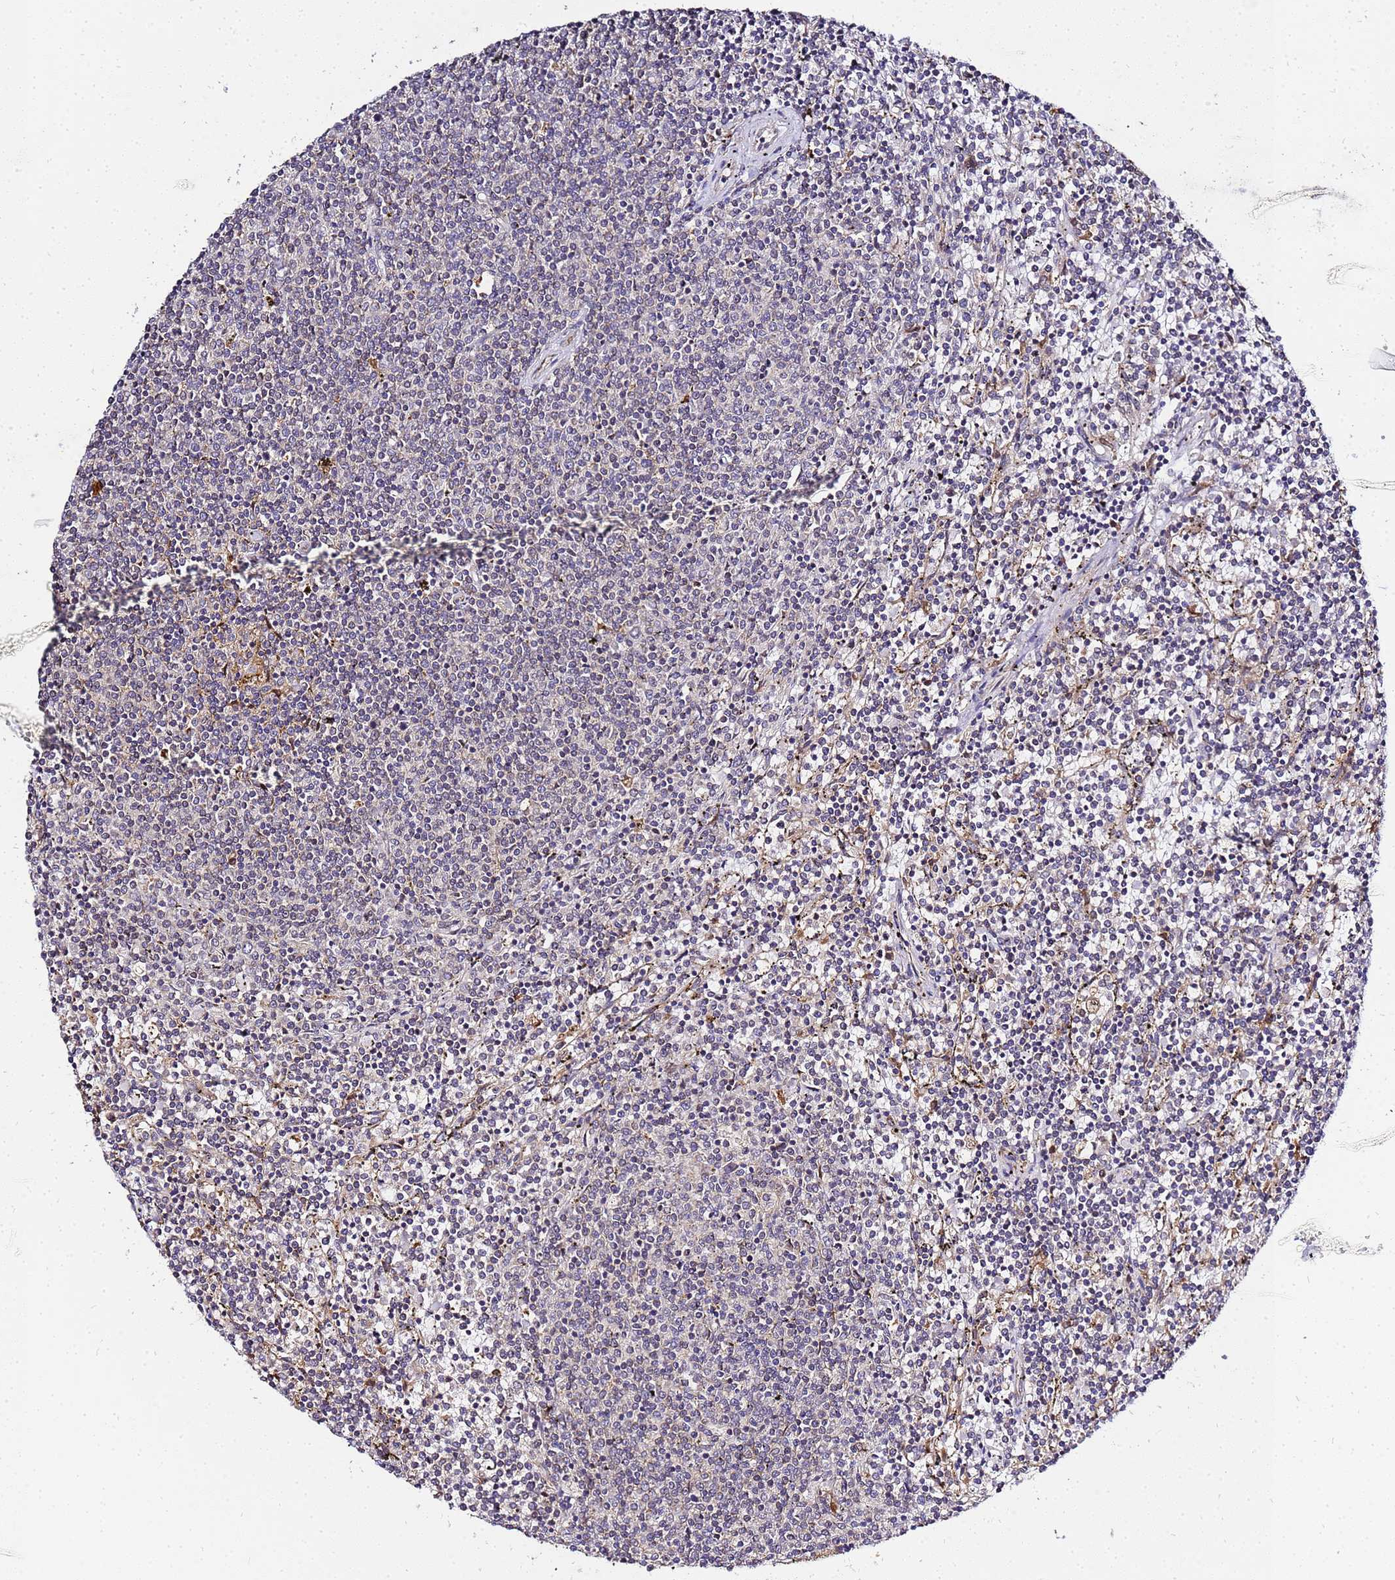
{"staining": {"intensity": "weak", "quantity": "<25%", "location": "cytoplasmic/membranous"}, "tissue": "lymphoma", "cell_type": "Tumor cells", "image_type": "cancer", "snomed": [{"axis": "morphology", "description": "Malignant lymphoma, non-Hodgkin's type, Low grade"}, {"axis": "topography", "description": "Spleen"}], "caption": "Micrograph shows no significant protein positivity in tumor cells of lymphoma. (Stains: DAB immunohistochemistry with hematoxylin counter stain, Microscopy: brightfield microscopy at high magnification).", "gene": "ADPGK", "patient": {"sex": "female", "age": 50}}